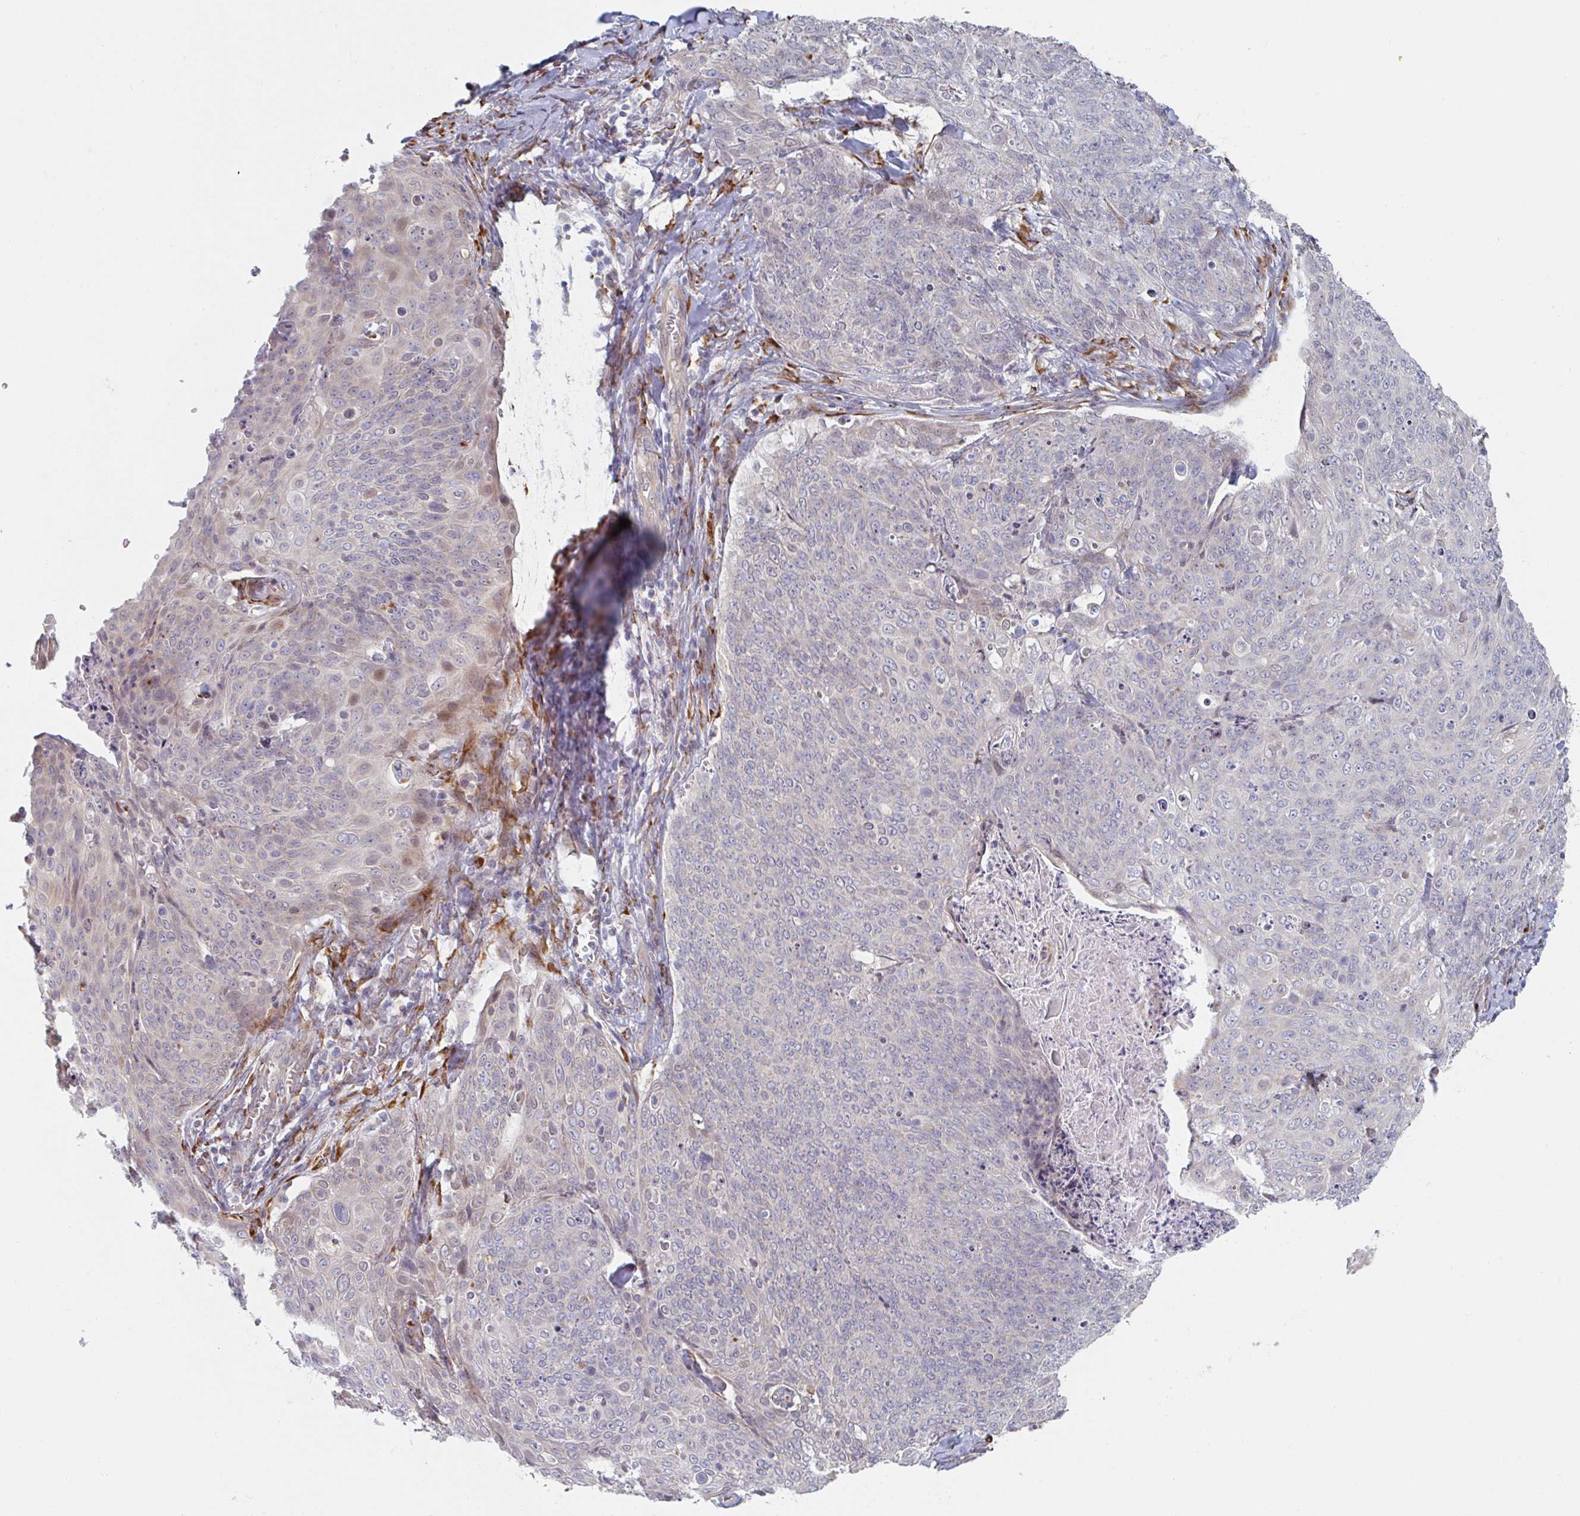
{"staining": {"intensity": "negative", "quantity": "none", "location": "none"}, "tissue": "skin cancer", "cell_type": "Tumor cells", "image_type": "cancer", "snomed": [{"axis": "morphology", "description": "Squamous cell carcinoma, NOS"}, {"axis": "topography", "description": "Skin"}, {"axis": "topography", "description": "Vulva"}], "caption": "Immunohistochemistry (IHC) of squamous cell carcinoma (skin) shows no staining in tumor cells.", "gene": "TRAPPC10", "patient": {"sex": "female", "age": 85}}